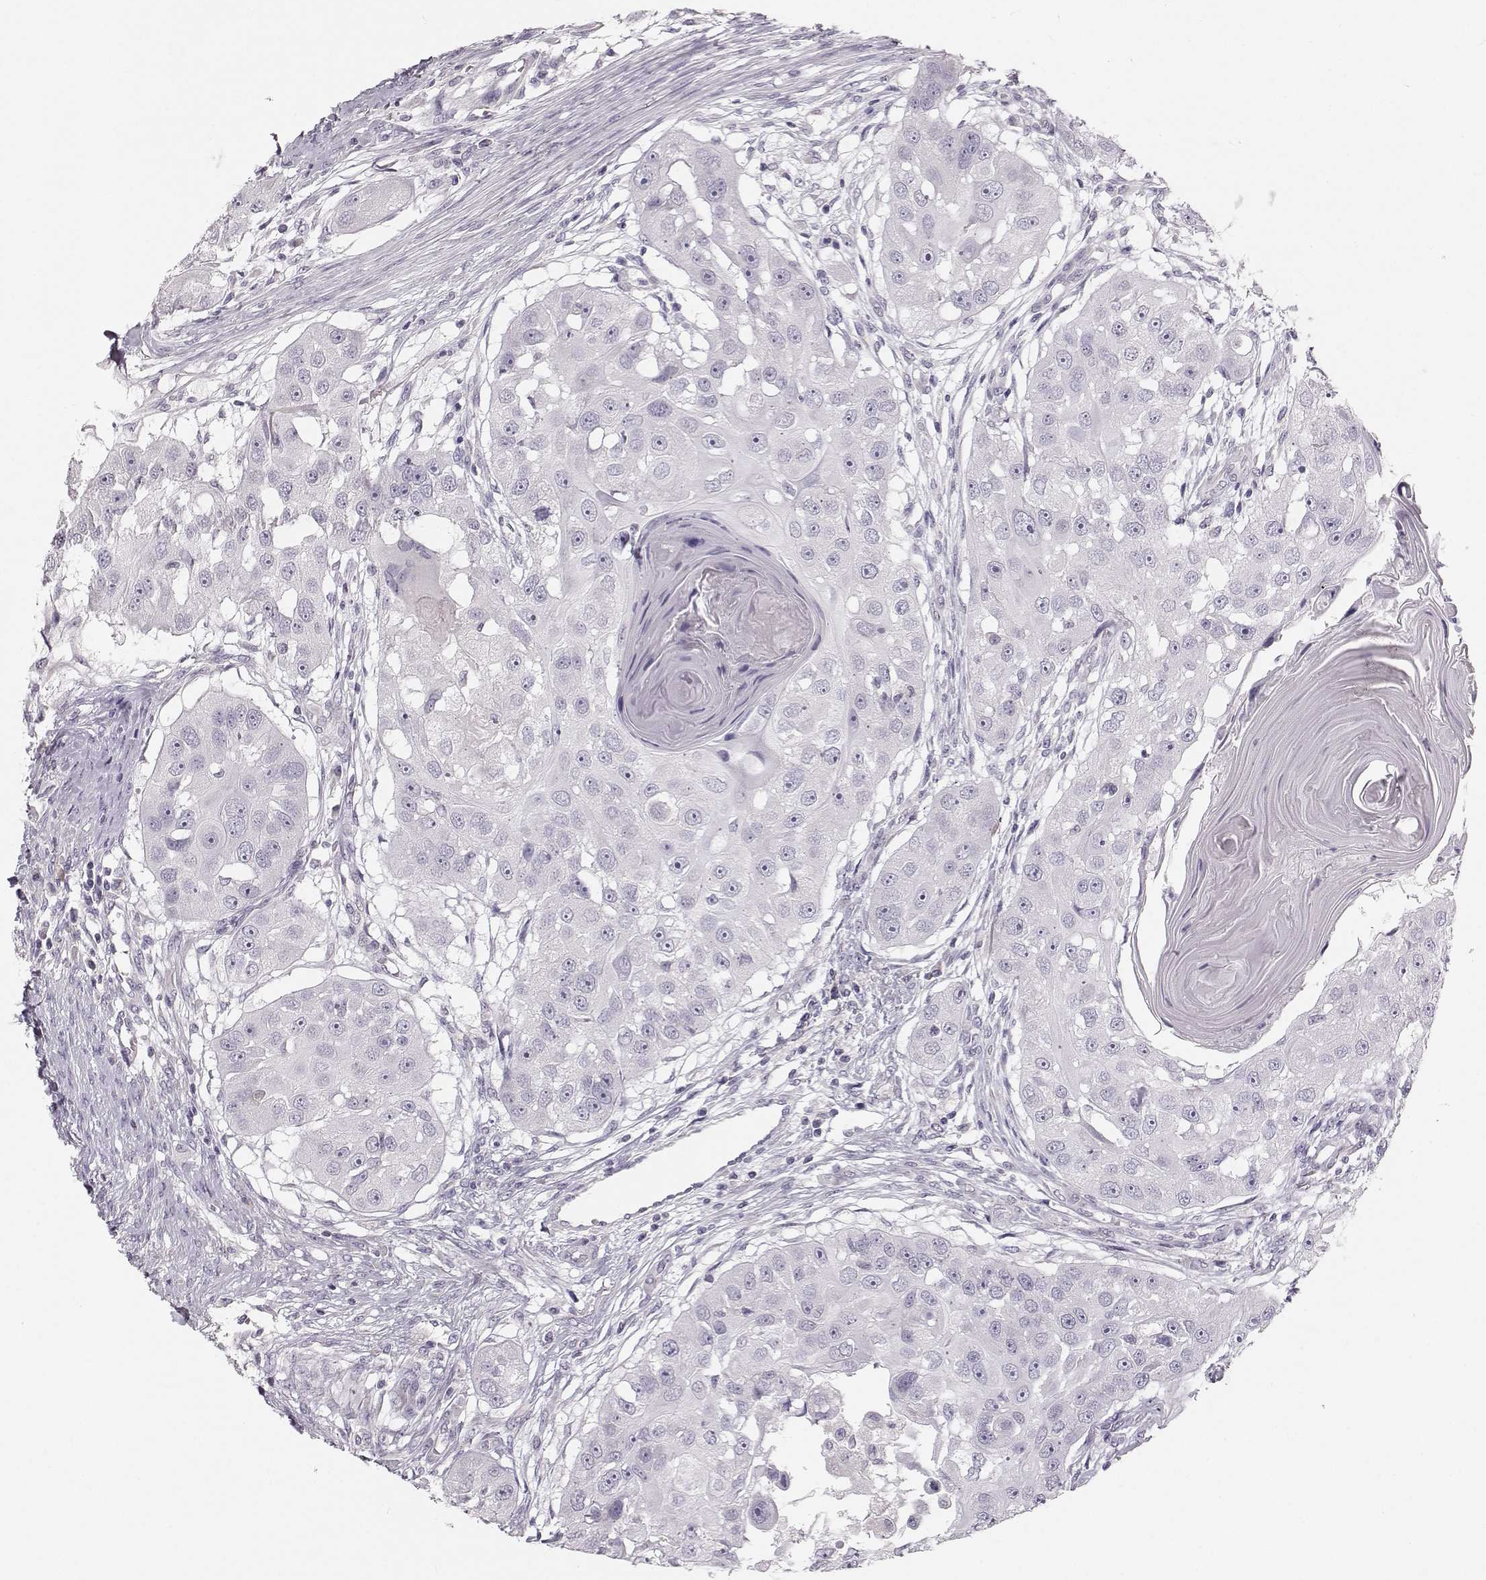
{"staining": {"intensity": "negative", "quantity": "none", "location": "none"}, "tissue": "head and neck cancer", "cell_type": "Tumor cells", "image_type": "cancer", "snomed": [{"axis": "morphology", "description": "Squamous cell carcinoma, NOS"}, {"axis": "topography", "description": "Head-Neck"}], "caption": "Head and neck squamous cell carcinoma was stained to show a protein in brown. There is no significant positivity in tumor cells. The staining is performed using DAB brown chromogen with nuclei counter-stained in using hematoxylin.", "gene": "OIP5", "patient": {"sex": "male", "age": 51}}